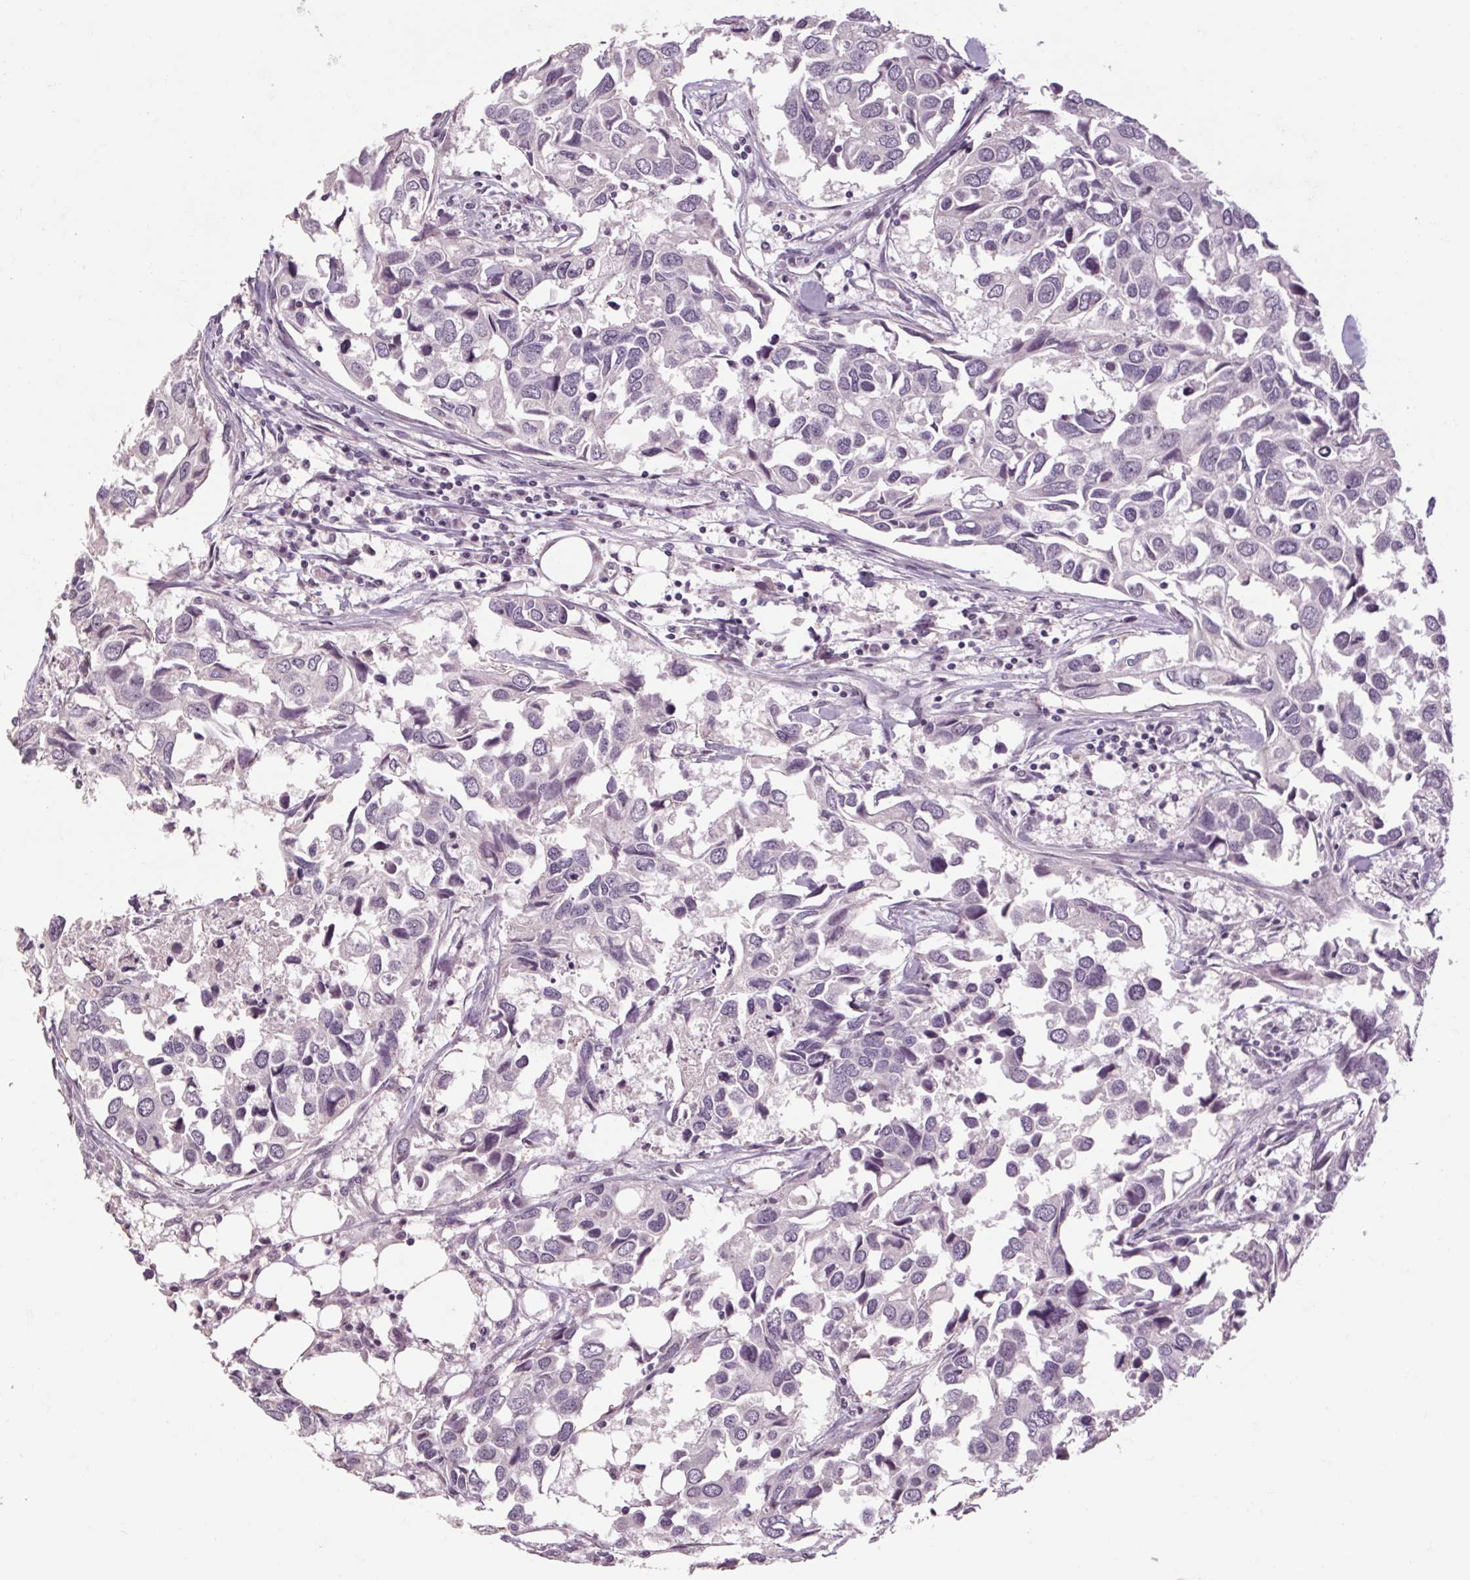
{"staining": {"intensity": "negative", "quantity": "none", "location": "none"}, "tissue": "breast cancer", "cell_type": "Tumor cells", "image_type": "cancer", "snomed": [{"axis": "morphology", "description": "Duct carcinoma"}, {"axis": "topography", "description": "Breast"}], "caption": "High power microscopy photomicrograph of an immunohistochemistry (IHC) micrograph of infiltrating ductal carcinoma (breast), revealing no significant positivity in tumor cells.", "gene": "POMC", "patient": {"sex": "female", "age": 83}}